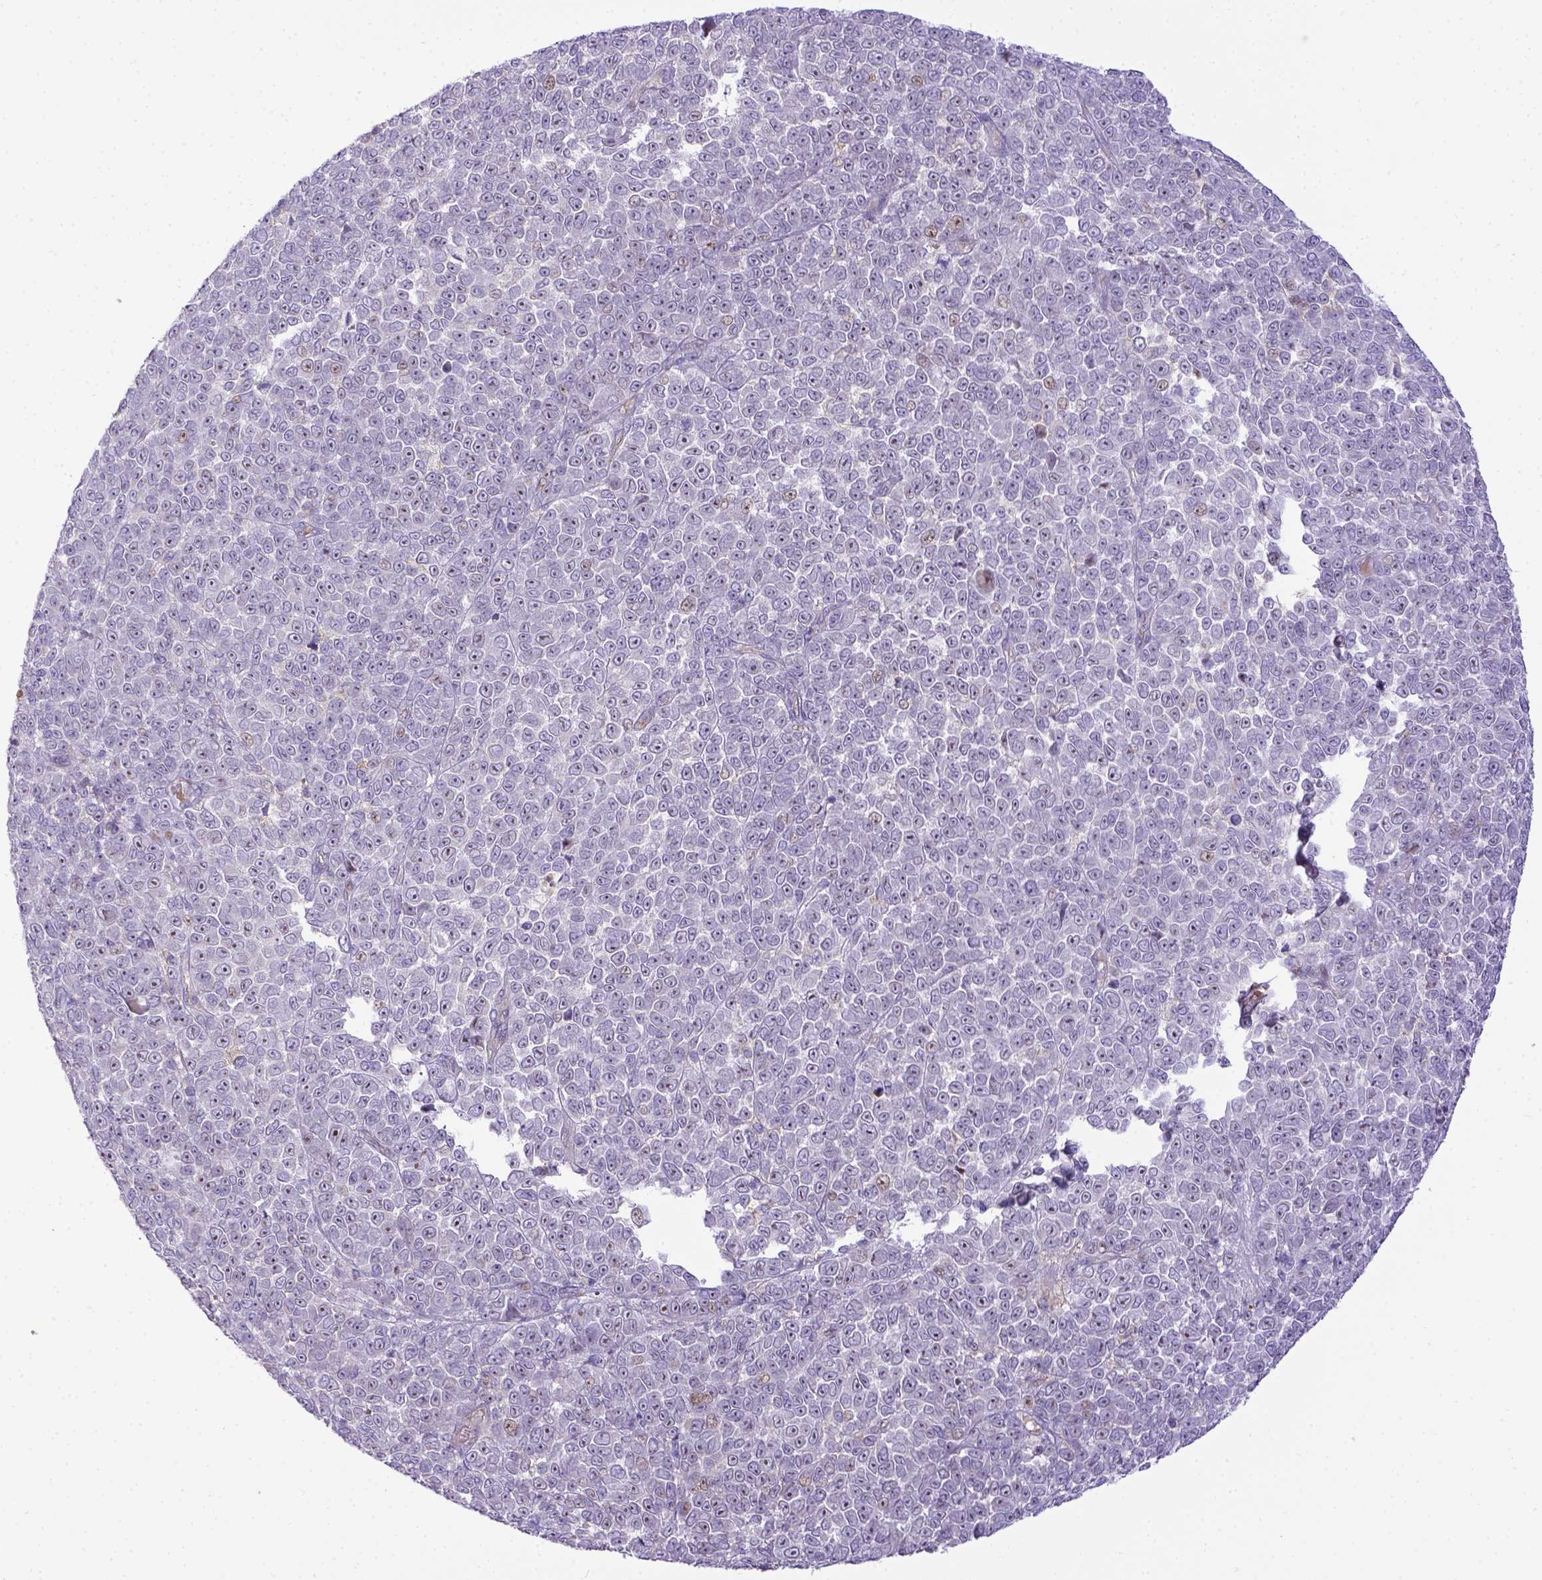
{"staining": {"intensity": "negative", "quantity": "none", "location": "none"}, "tissue": "melanoma", "cell_type": "Tumor cells", "image_type": "cancer", "snomed": [{"axis": "morphology", "description": "Malignant melanoma, NOS"}, {"axis": "topography", "description": "Skin"}], "caption": "High power microscopy histopathology image of an immunohistochemistry (IHC) micrograph of melanoma, revealing no significant staining in tumor cells. (Stains: DAB immunohistochemistry with hematoxylin counter stain, Microscopy: brightfield microscopy at high magnification).", "gene": "CD40", "patient": {"sex": "female", "age": 95}}